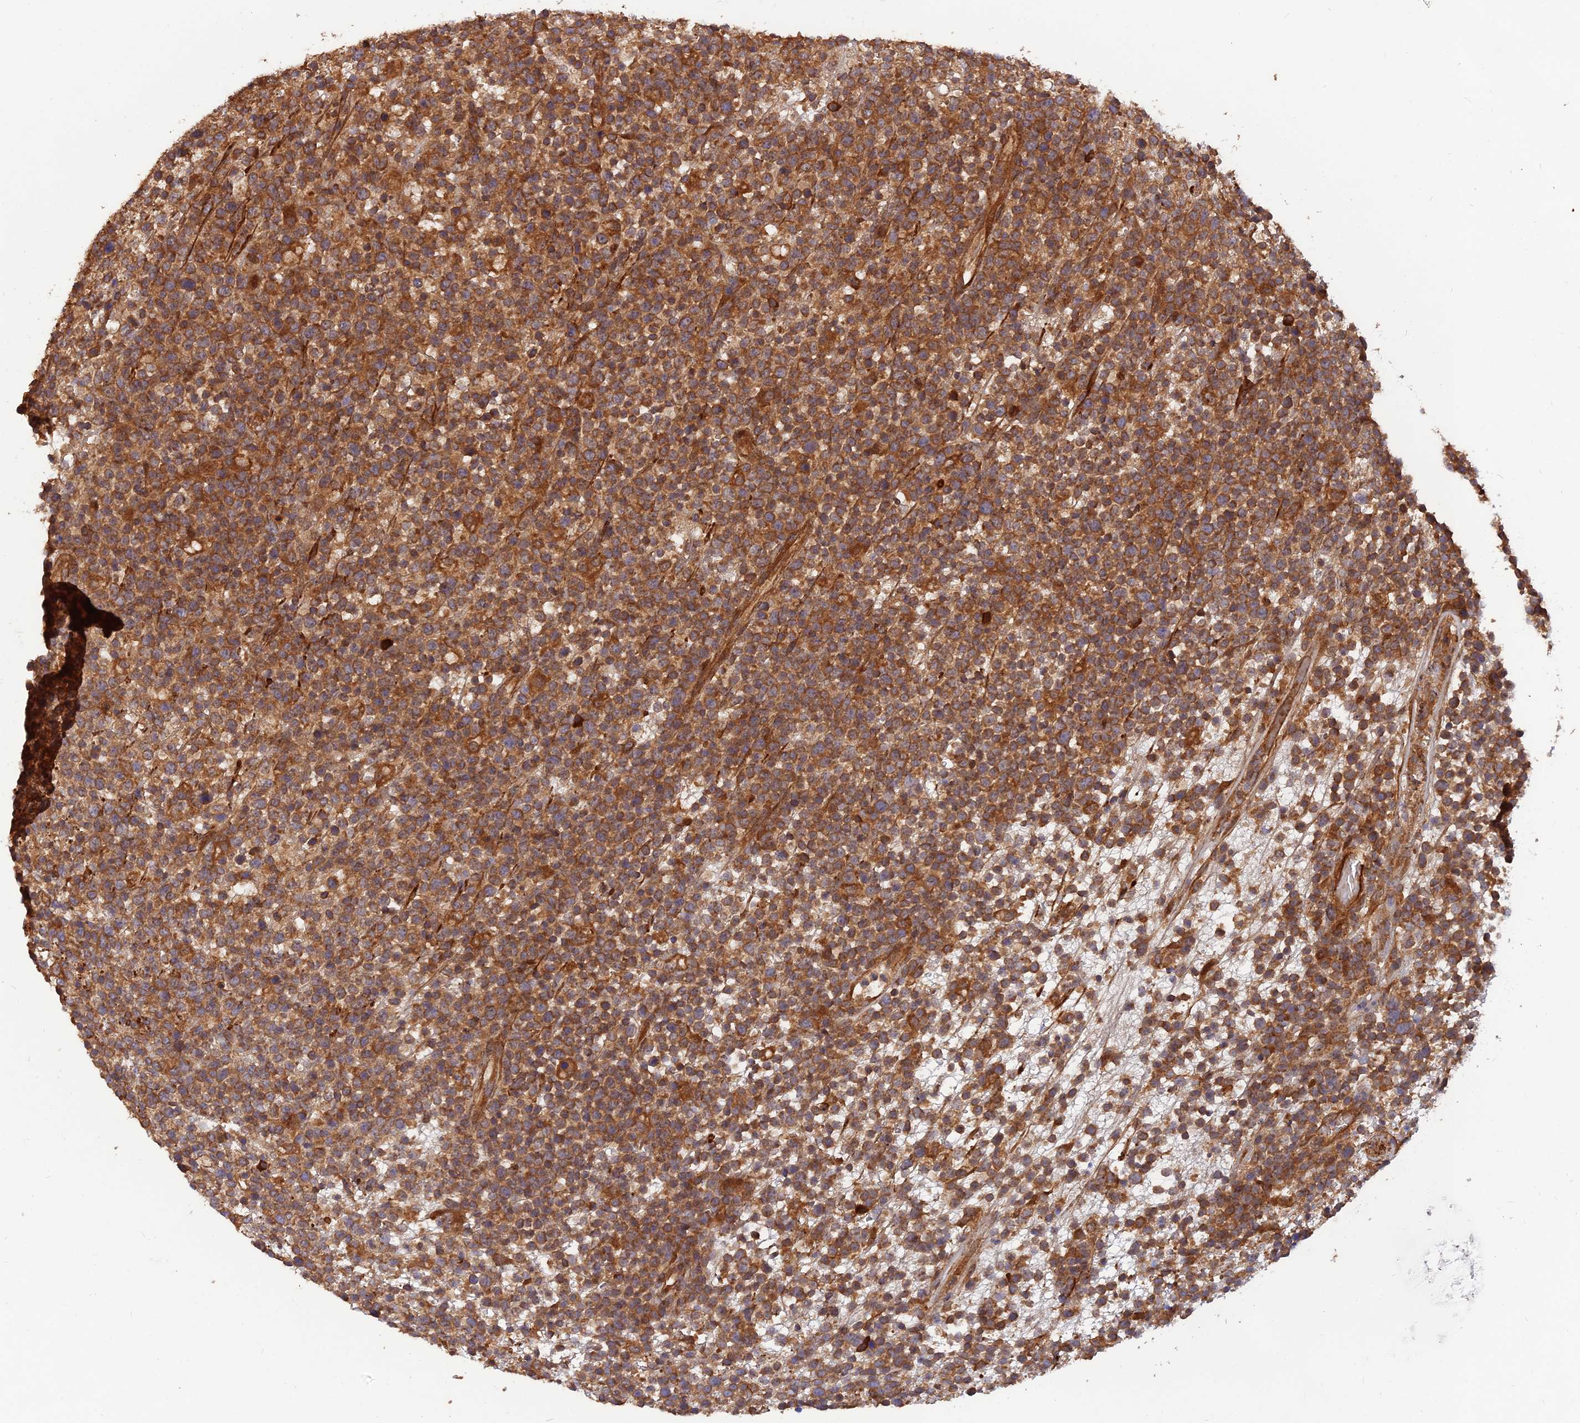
{"staining": {"intensity": "strong", "quantity": ">75%", "location": "cytoplasmic/membranous"}, "tissue": "lymphoma", "cell_type": "Tumor cells", "image_type": "cancer", "snomed": [{"axis": "morphology", "description": "Malignant lymphoma, non-Hodgkin's type, High grade"}, {"axis": "topography", "description": "Colon"}], "caption": "High-power microscopy captured an IHC micrograph of malignant lymphoma, non-Hodgkin's type (high-grade), revealing strong cytoplasmic/membranous staining in approximately >75% of tumor cells.", "gene": "RELCH", "patient": {"sex": "female", "age": 53}}